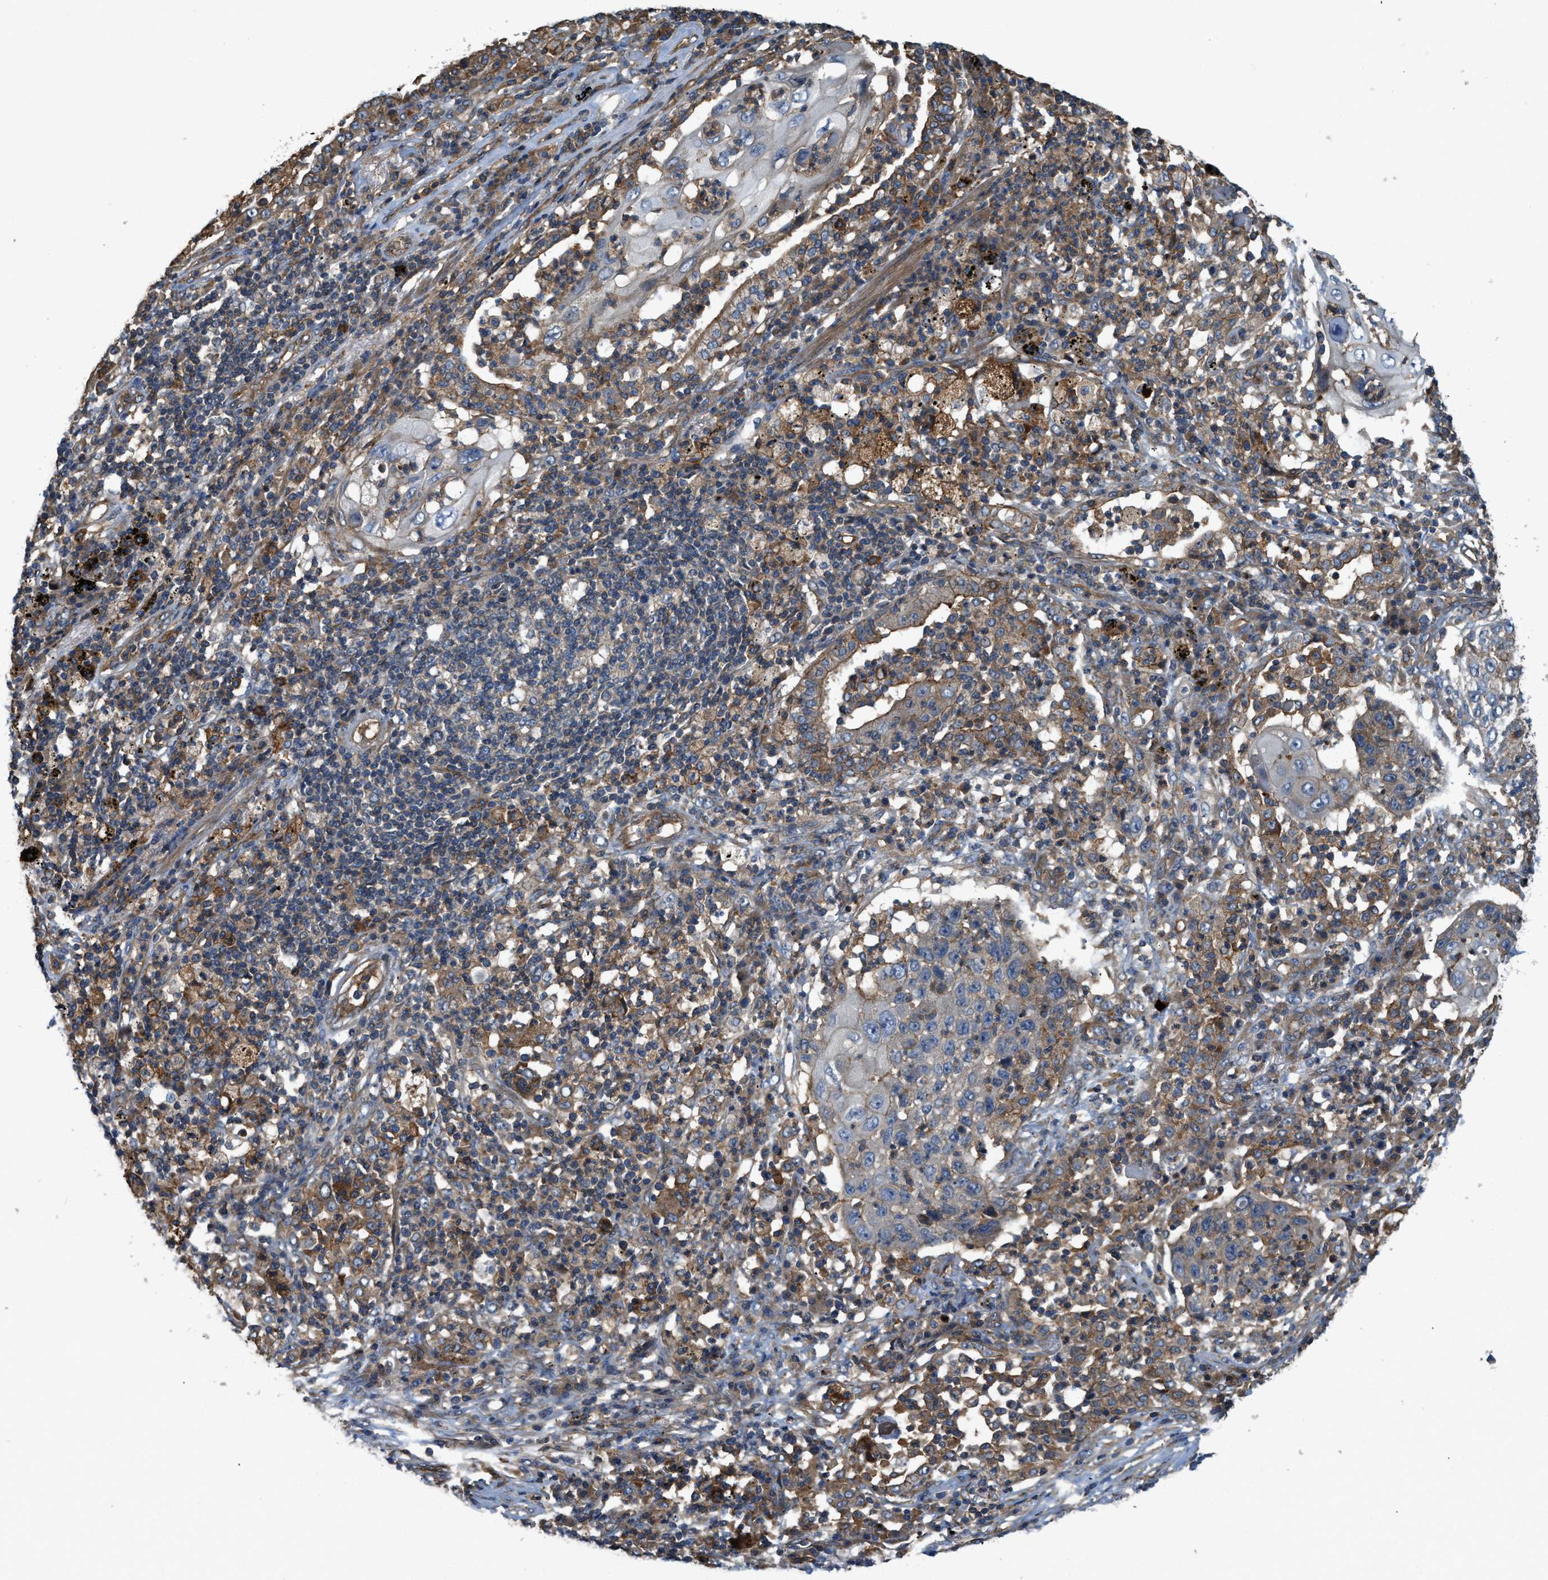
{"staining": {"intensity": "weak", "quantity": "25%-75%", "location": "cytoplasmic/membranous"}, "tissue": "lung cancer", "cell_type": "Tumor cells", "image_type": "cancer", "snomed": [{"axis": "morphology", "description": "Squamous cell carcinoma, NOS"}, {"axis": "topography", "description": "Lung"}], "caption": "High-magnification brightfield microscopy of lung cancer stained with DAB (brown) and counterstained with hematoxylin (blue). tumor cells exhibit weak cytoplasmic/membranous staining is identified in about25%-75% of cells.", "gene": "BAG4", "patient": {"sex": "female", "age": 63}}